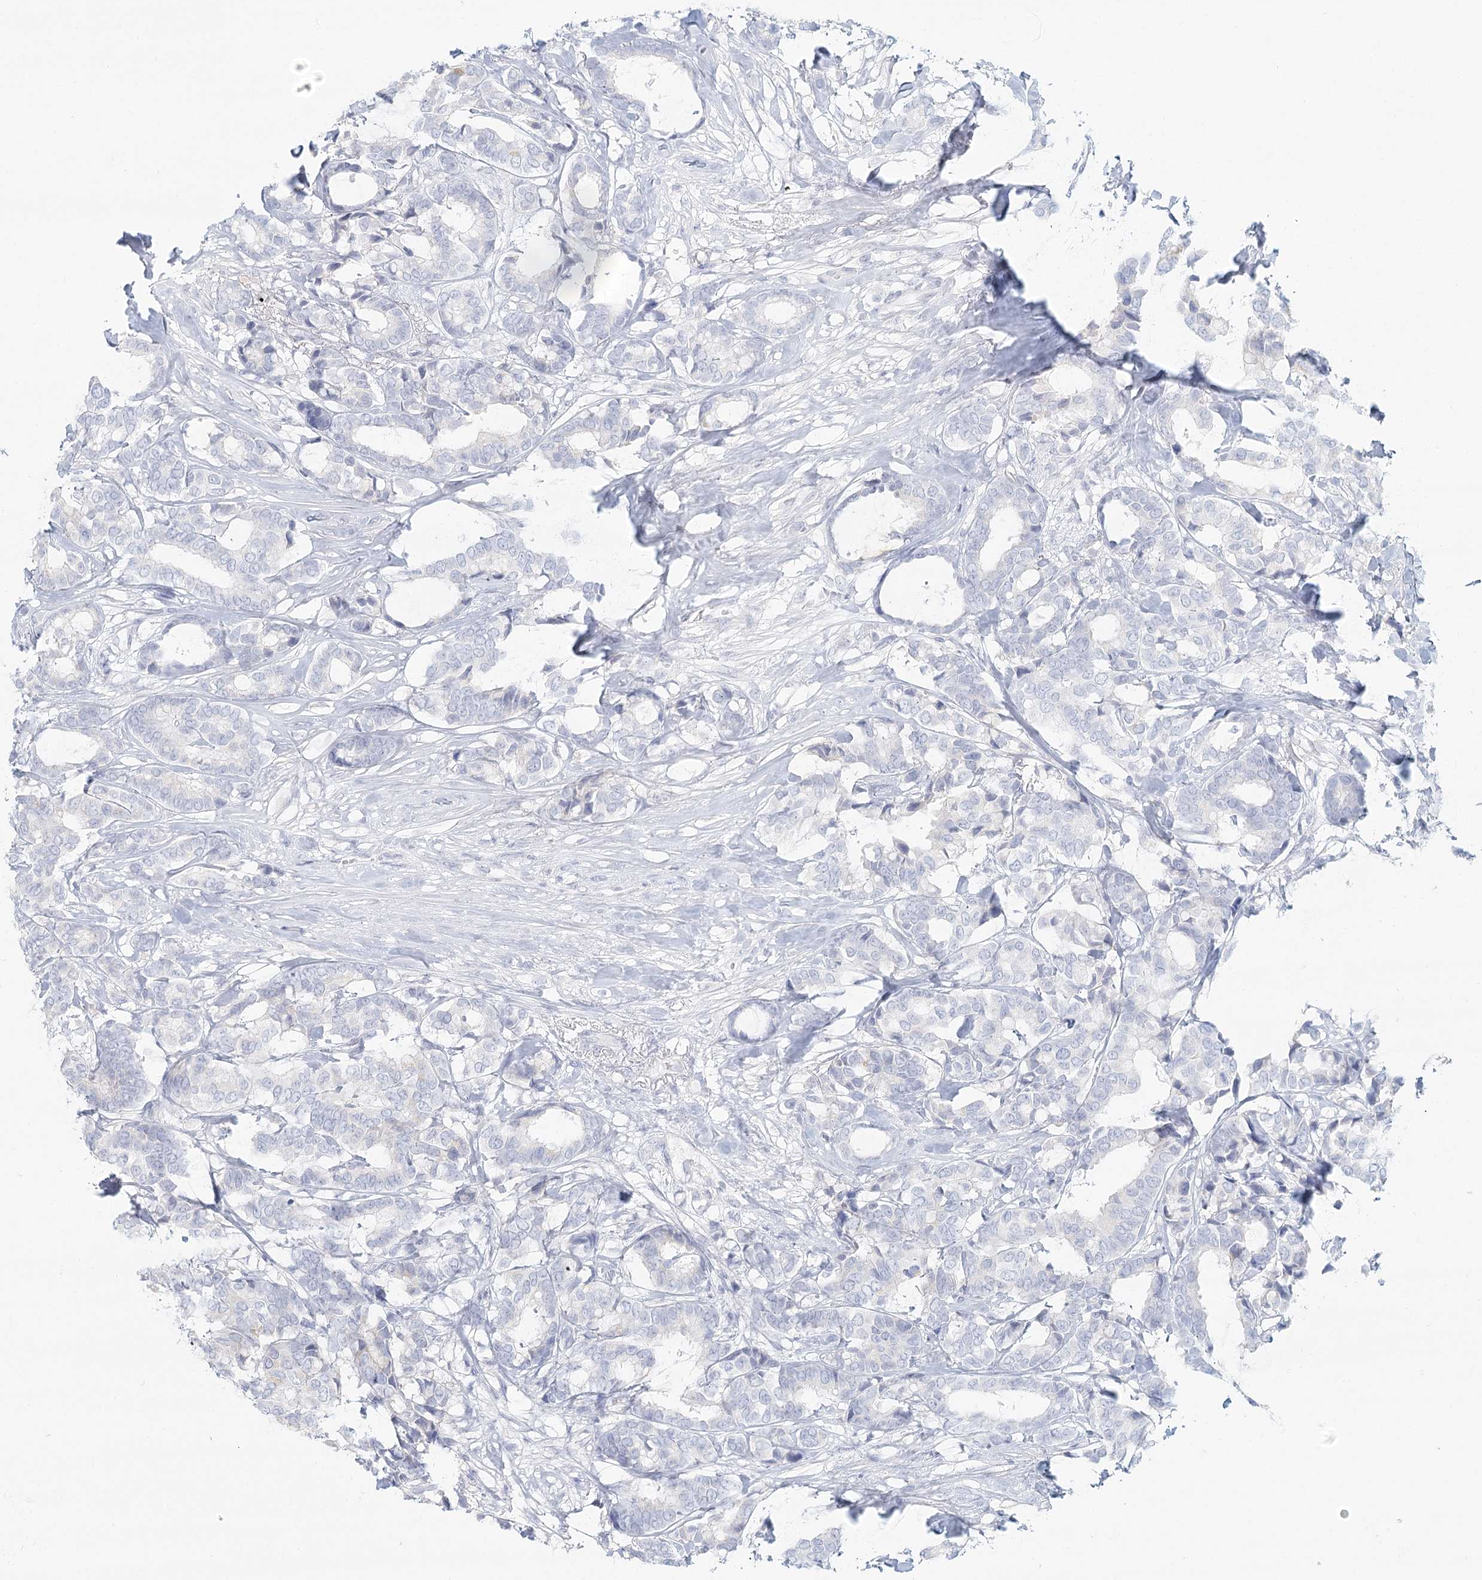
{"staining": {"intensity": "negative", "quantity": "none", "location": "none"}, "tissue": "breast cancer", "cell_type": "Tumor cells", "image_type": "cancer", "snomed": [{"axis": "morphology", "description": "Duct carcinoma"}, {"axis": "topography", "description": "Breast"}], "caption": "A photomicrograph of breast infiltrating ductal carcinoma stained for a protein exhibits no brown staining in tumor cells. (Brightfield microscopy of DAB IHC at high magnification).", "gene": "DMGDH", "patient": {"sex": "female", "age": 87}}